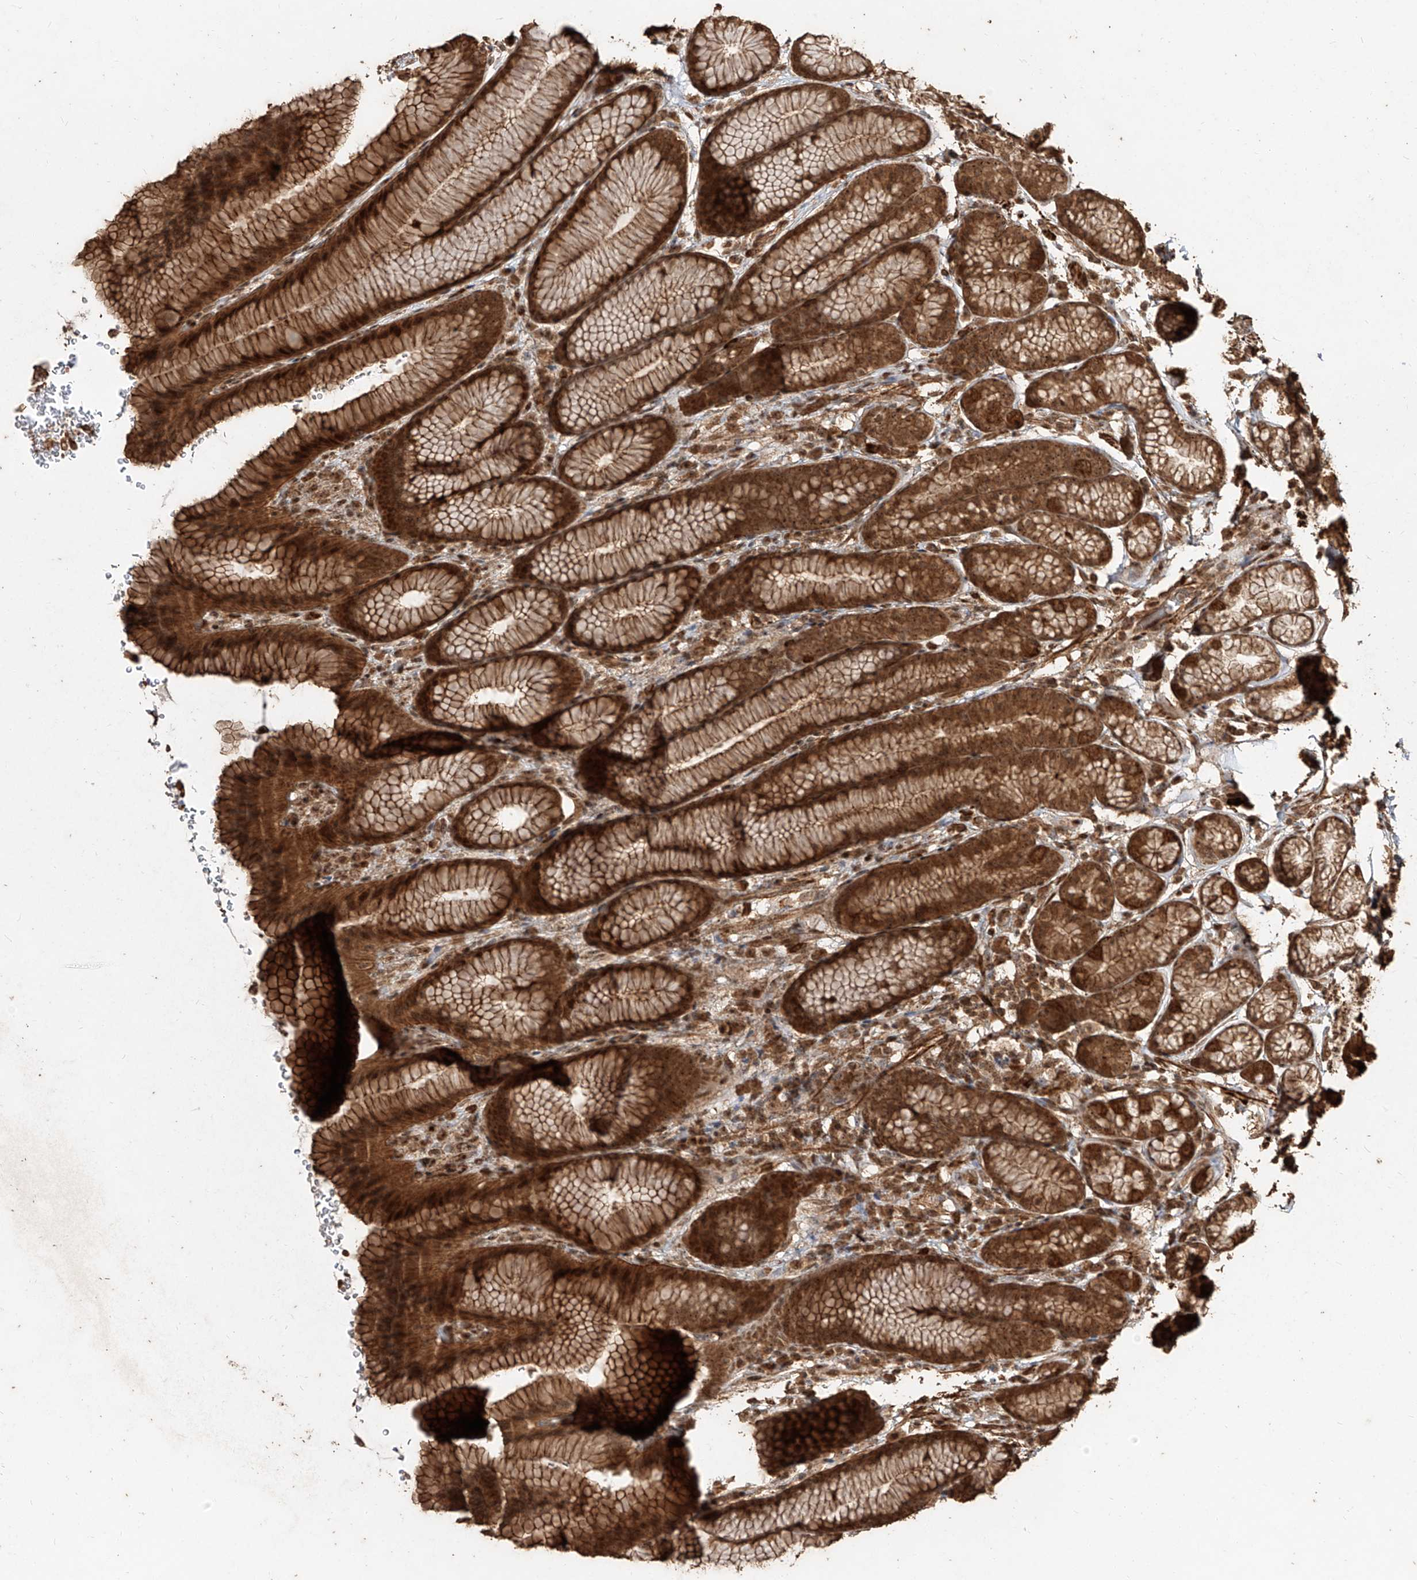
{"staining": {"intensity": "strong", "quantity": ">75%", "location": "cytoplasmic/membranous,nuclear"}, "tissue": "stomach", "cell_type": "Glandular cells", "image_type": "normal", "snomed": [{"axis": "morphology", "description": "Normal tissue, NOS"}, {"axis": "topography", "description": "Stomach"}], "caption": "Brown immunohistochemical staining in benign human stomach demonstrates strong cytoplasmic/membranous,nuclear staining in approximately >75% of glandular cells. Nuclei are stained in blue.", "gene": "ZNF660", "patient": {"sex": "male", "age": 42}}